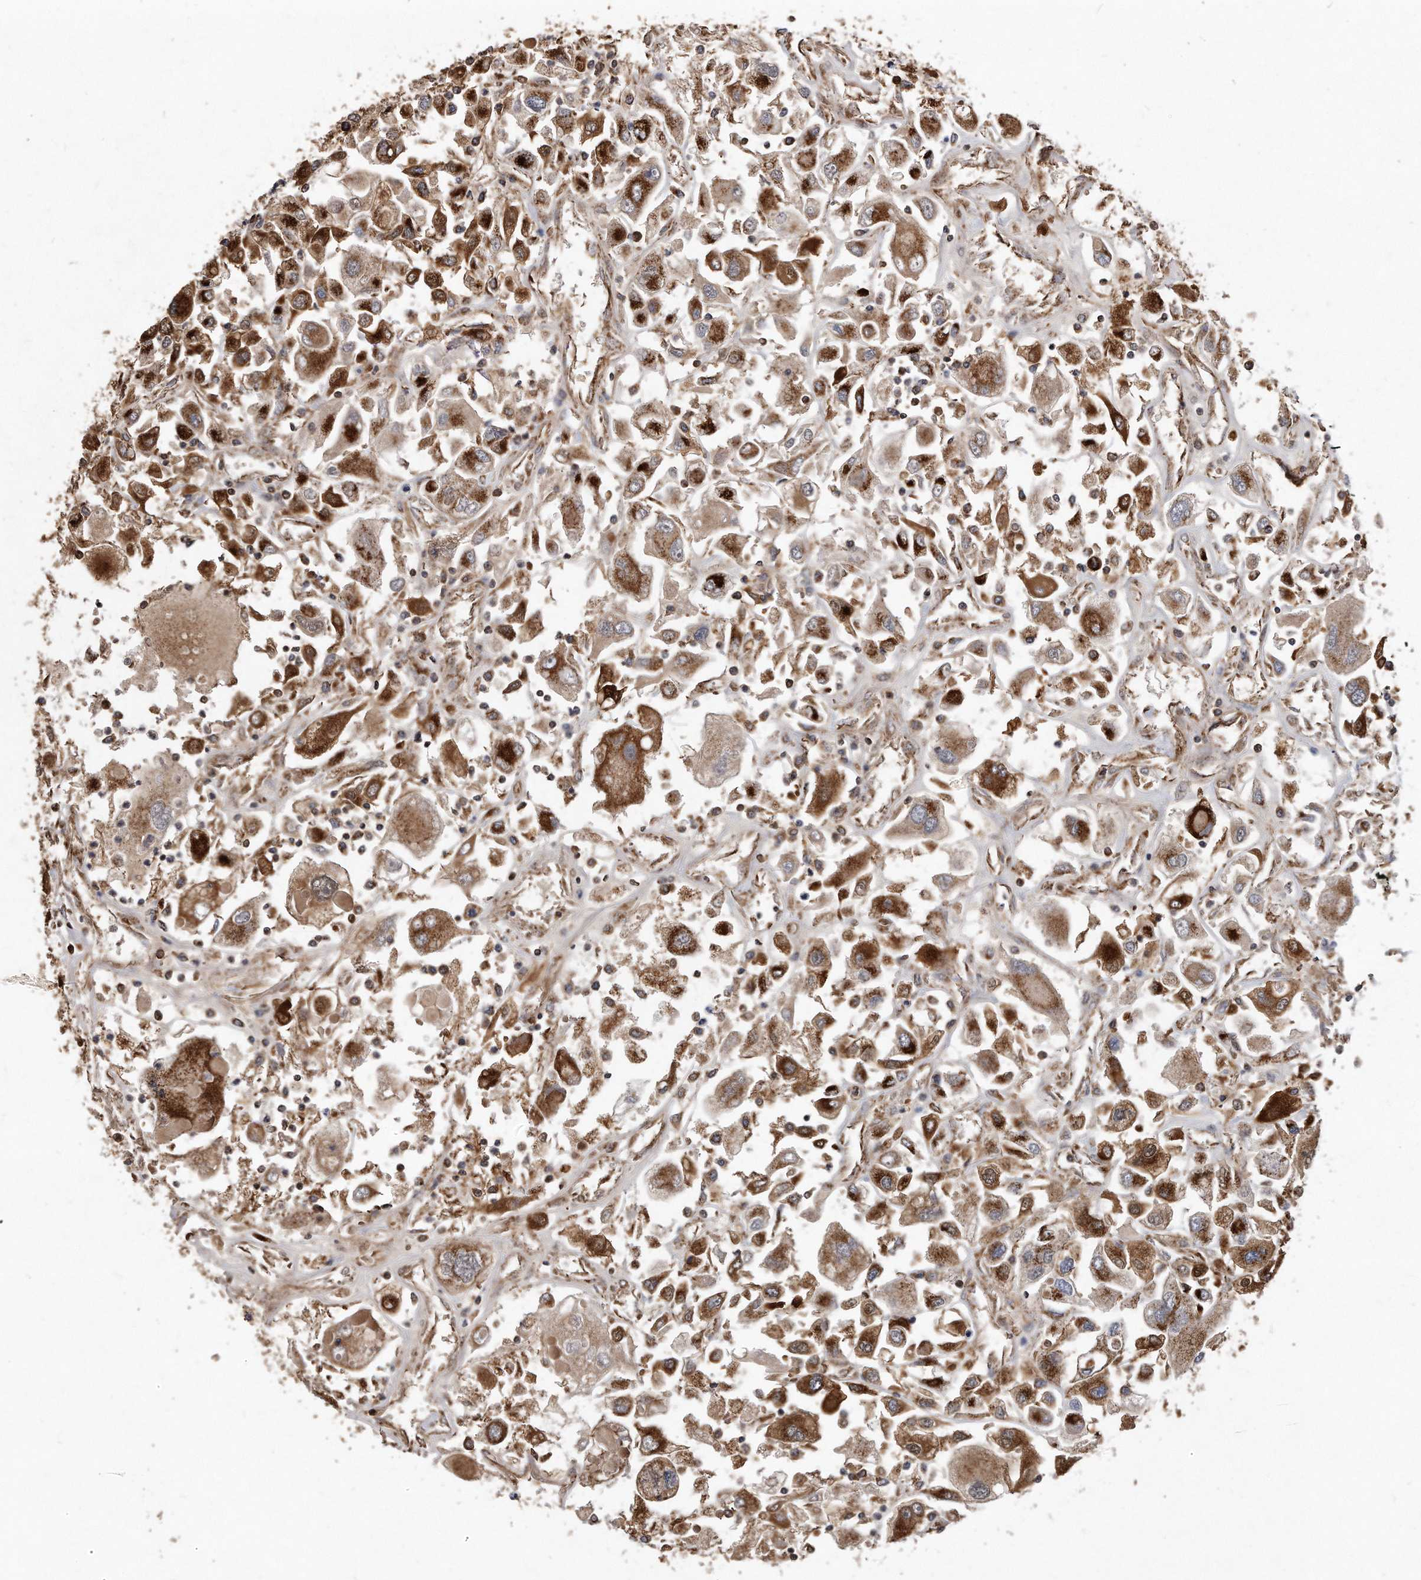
{"staining": {"intensity": "moderate", "quantity": ">75%", "location": "cytoplasmic/membranous"}, "tissue": "renal cancer", "cell_type": "Tumor cells", "image_type": "cancer", "snomed": [{"axis": "morphology", "description": "Adenocarcinoma, NOS"}, {"axis": "topography", "description": "Kidney"}], "caption": "An IHC photomicrograph of tumor tissue is shown. Protein staining in brown highlights moderate cytoplasmic/membranous positivity in adenocarcinoma (renal) within tumor cells.", "gene": "PPP5C", "patient": {"sex": "female", "age": 52}}